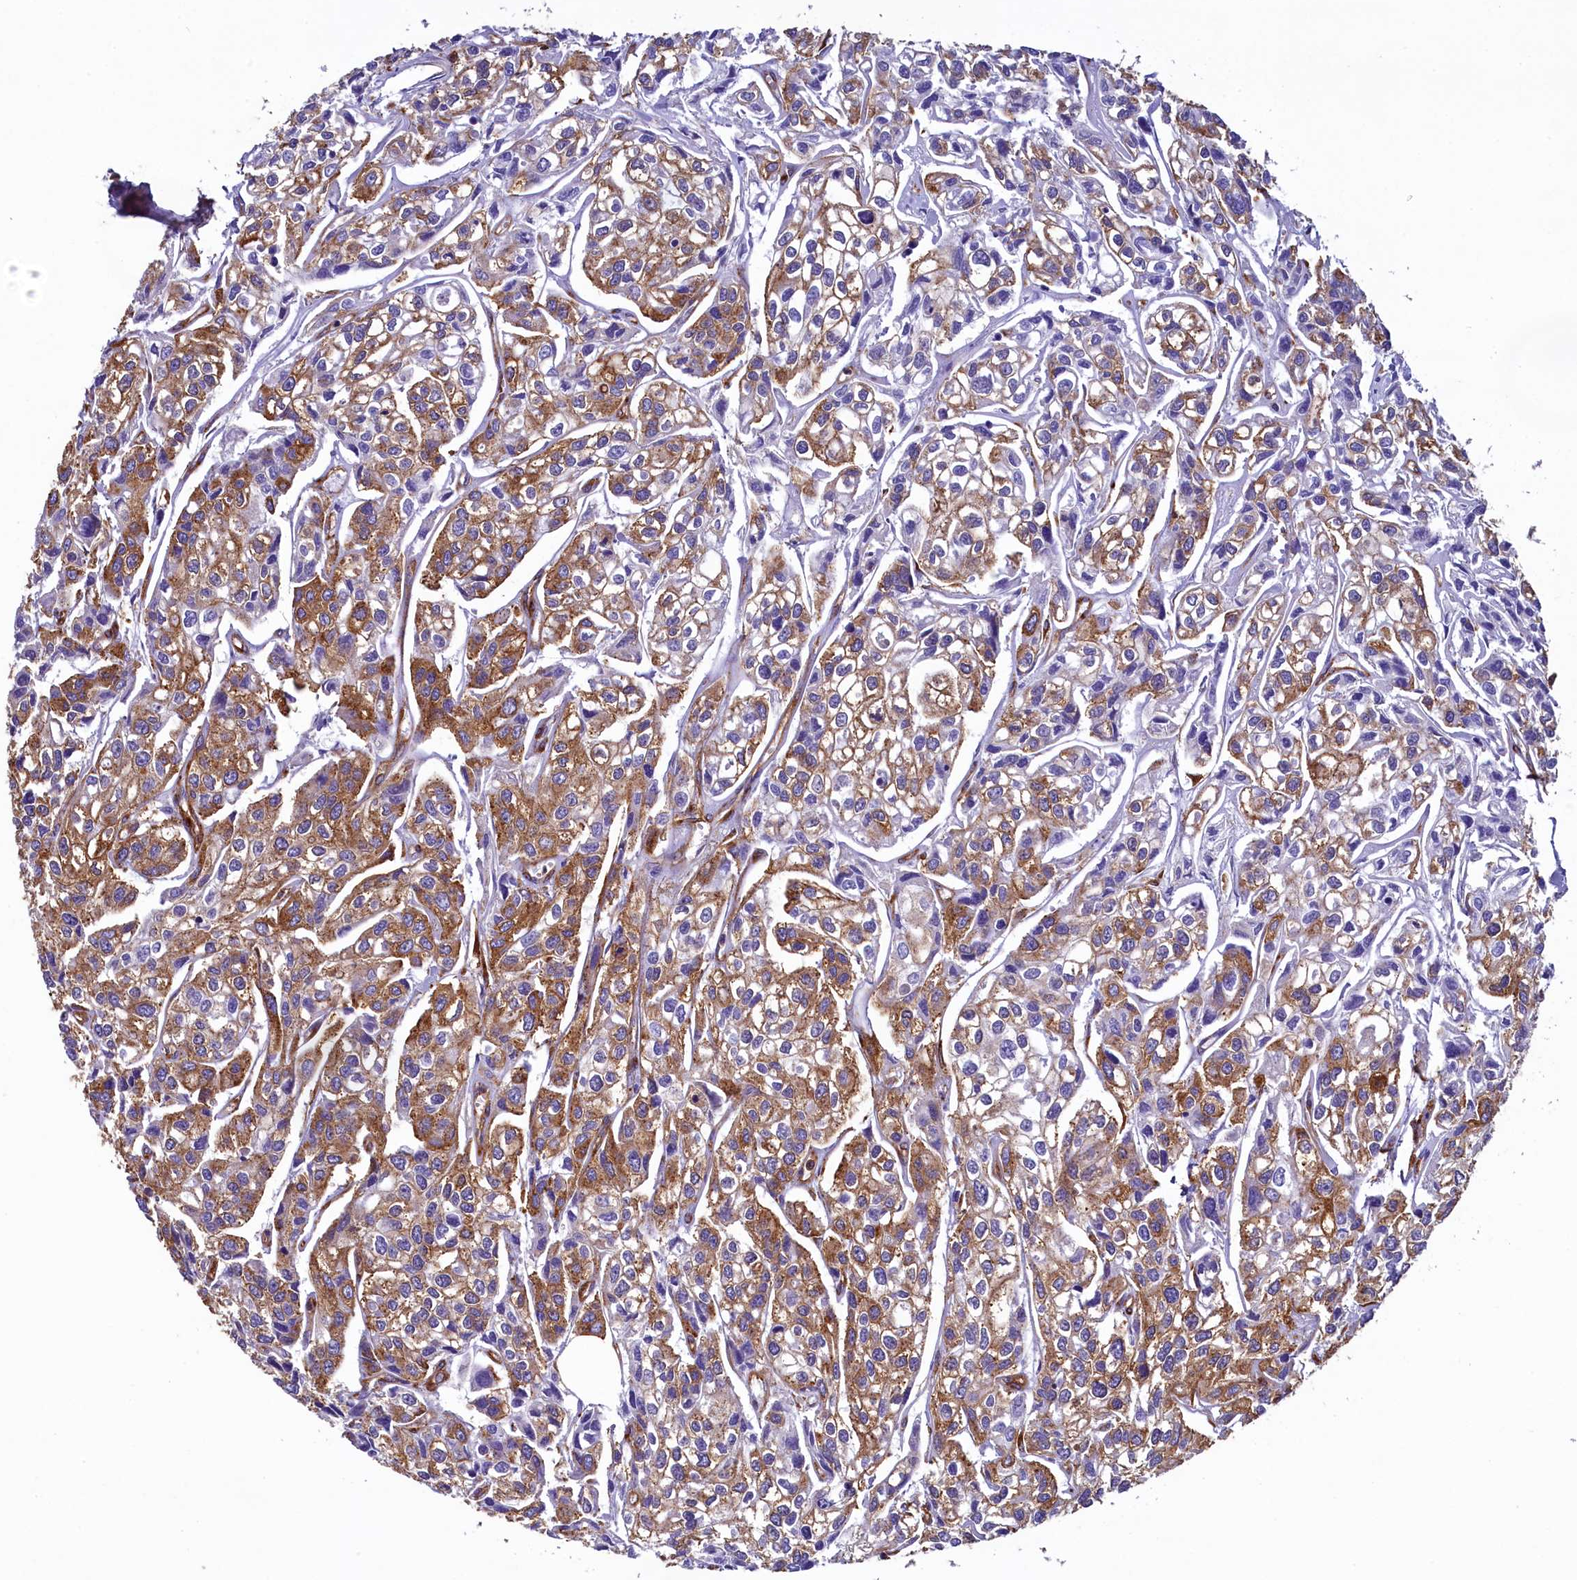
{"staining": {"intensity": "moderate", "quantity": ">75%", "location": "cytoplasmic/membranous"}, "tissue": "urothelial cancer", "cell_type": "Tumor cells", "image_type": "cancer", "snomed": [{"axis": "morphology", "description": "Urothelial carcinoma, High grade"}, {"axis": "topography", "description": "Urinary bladder"}], "caption": "Urothelial cancer stained with a protein marker displays moderate staining in tumor cells.", "gene": "GPR21", "patient": {"sex": "male", "age": 67}}